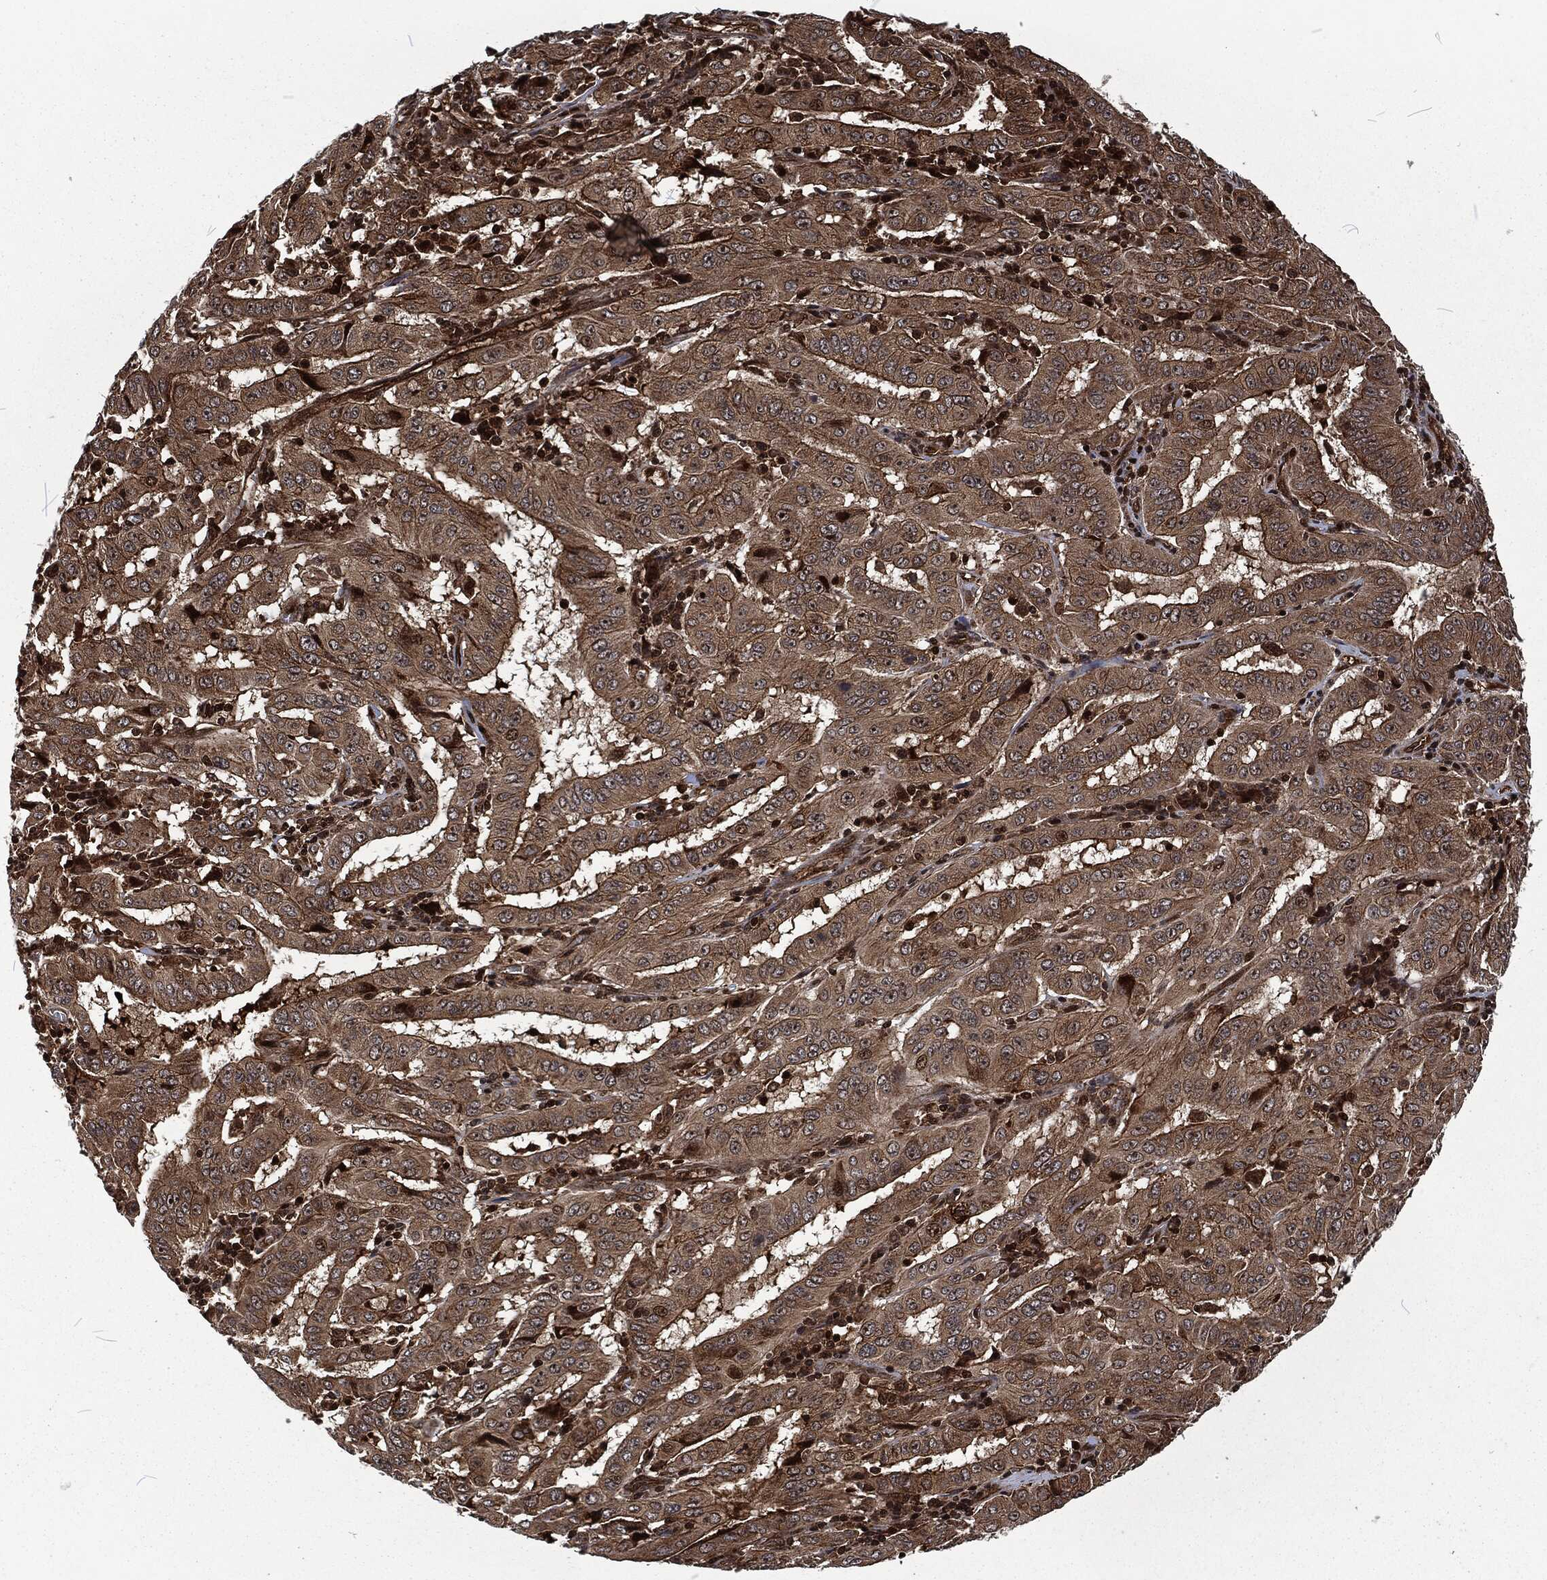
{"staining": {"intensity": "moderate", "quantity": ">75%", "location": "cytoplasmic/membranous"}, "tissue": "pancreatic cancer", "cell_type": "Tumor cells", "image_type": "cancer", "snomed": [{"axis": "morphology", "description": "Adenocarcinoma, NOS"}, {"axis": "topography", "description": "Pancreas"}], "caption": "Adenocarcinoma (pancreatic) was stained to show a protein in brown. There is medium levels of moderate cytoplasmic/membranous staining in approximately >75% of tumor cells. (Brightfield microscopy of DAB IHC at high magnification).", "gene": "CMPK2", "patient": {"sex": "male", "age": 63}}